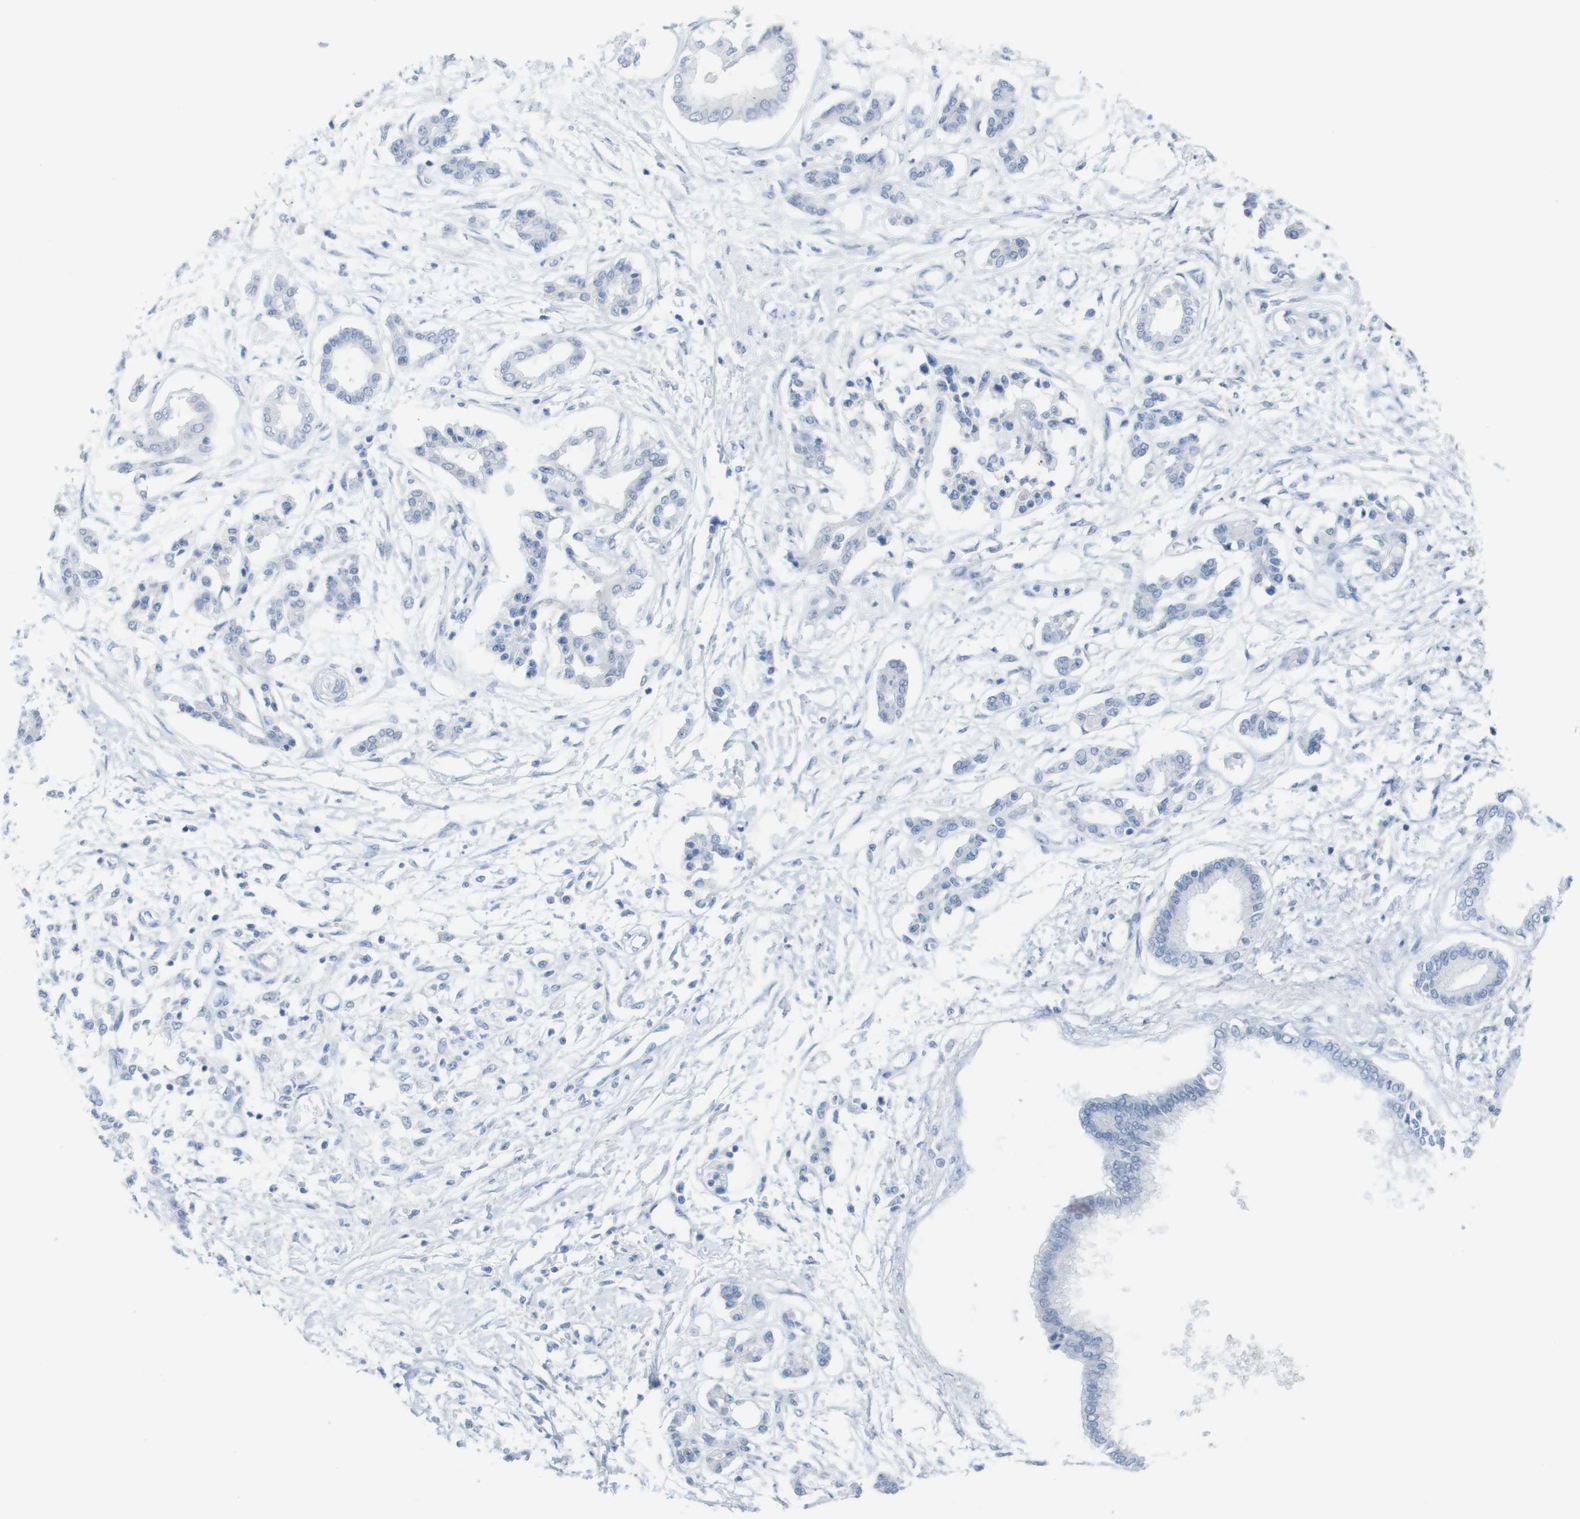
{"staining": {"intensity": "negative", "quantity": "none", "location": "none"}, "tissue": "pancreatic cancer", "cell_type": "Tumor cells", "image_type": "cancer", "snomed": [{"axis": "morphology", "description": "Adenocarcinoma, NOS"}, {"axis": "topography", "description": "Pancreas"}], "caption": "This is a photomicrograph of immunohistochemistry staining of pancreatic adenocarcinoma, which shows no staining in tumor cells.", "gene": "OPN1SW", "patient": {"sex": "male", "age": 56}}